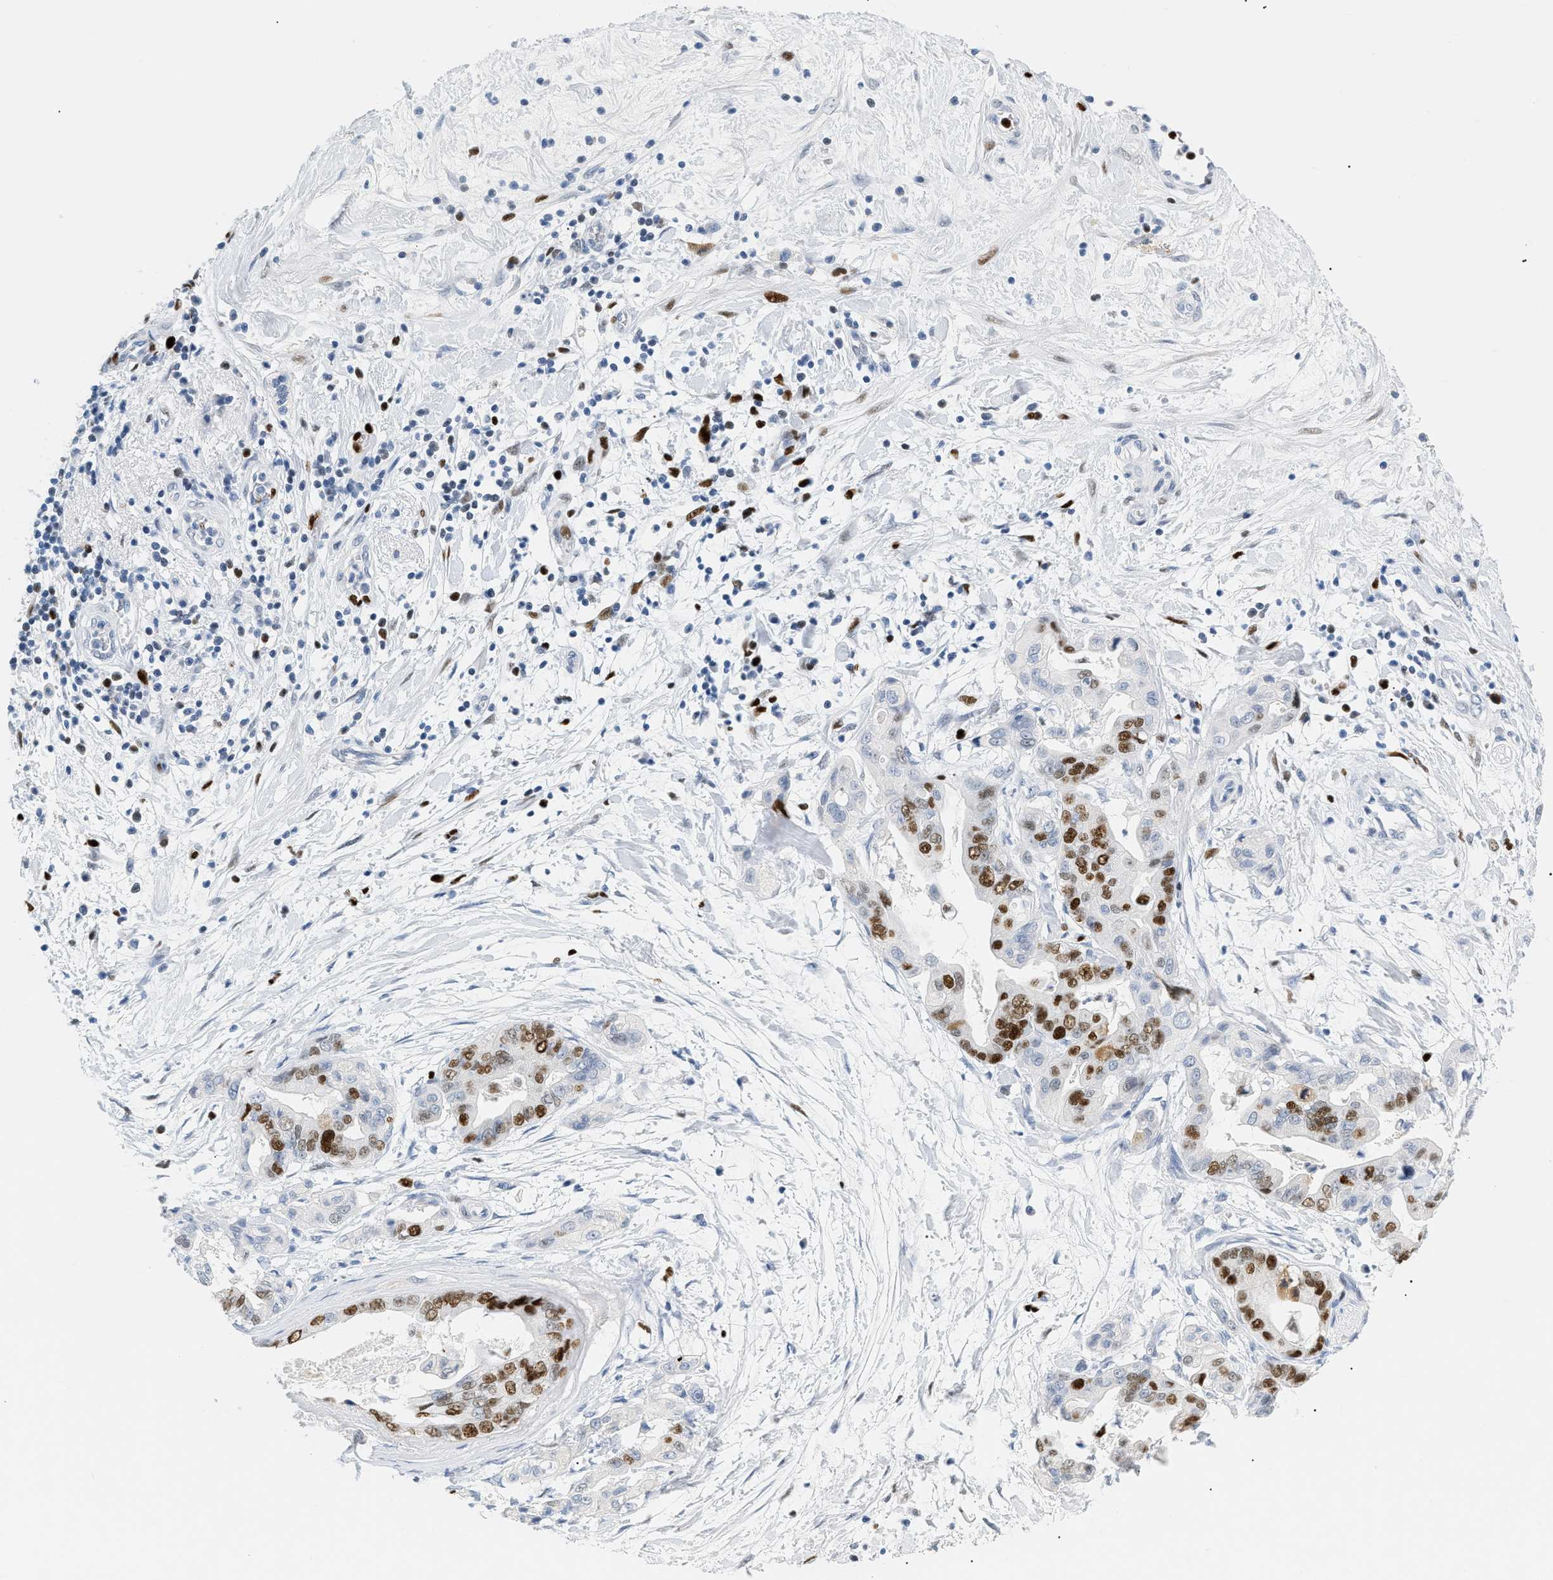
{"staining": {"intensity": "moderate", "quantity": ">75%", "location": "nuclear"}, "tissue": "pancreatic cancer", "cell_type": "Tumor cells", "image_type": "cancer", "snomed": [{"axis": "morphology", "description": "Adenocarcinoma, NOS"}, {"axis": "topography", "description": "Pancreas"}], "caption": "IHC (DAB) staining of human adenocarcinoma (pancreatic) reveals moderate nuclear protein staining in about >75% of tumor cells.", "gene": "MCM7", "patient": {"sex": "female", "age": 75}}